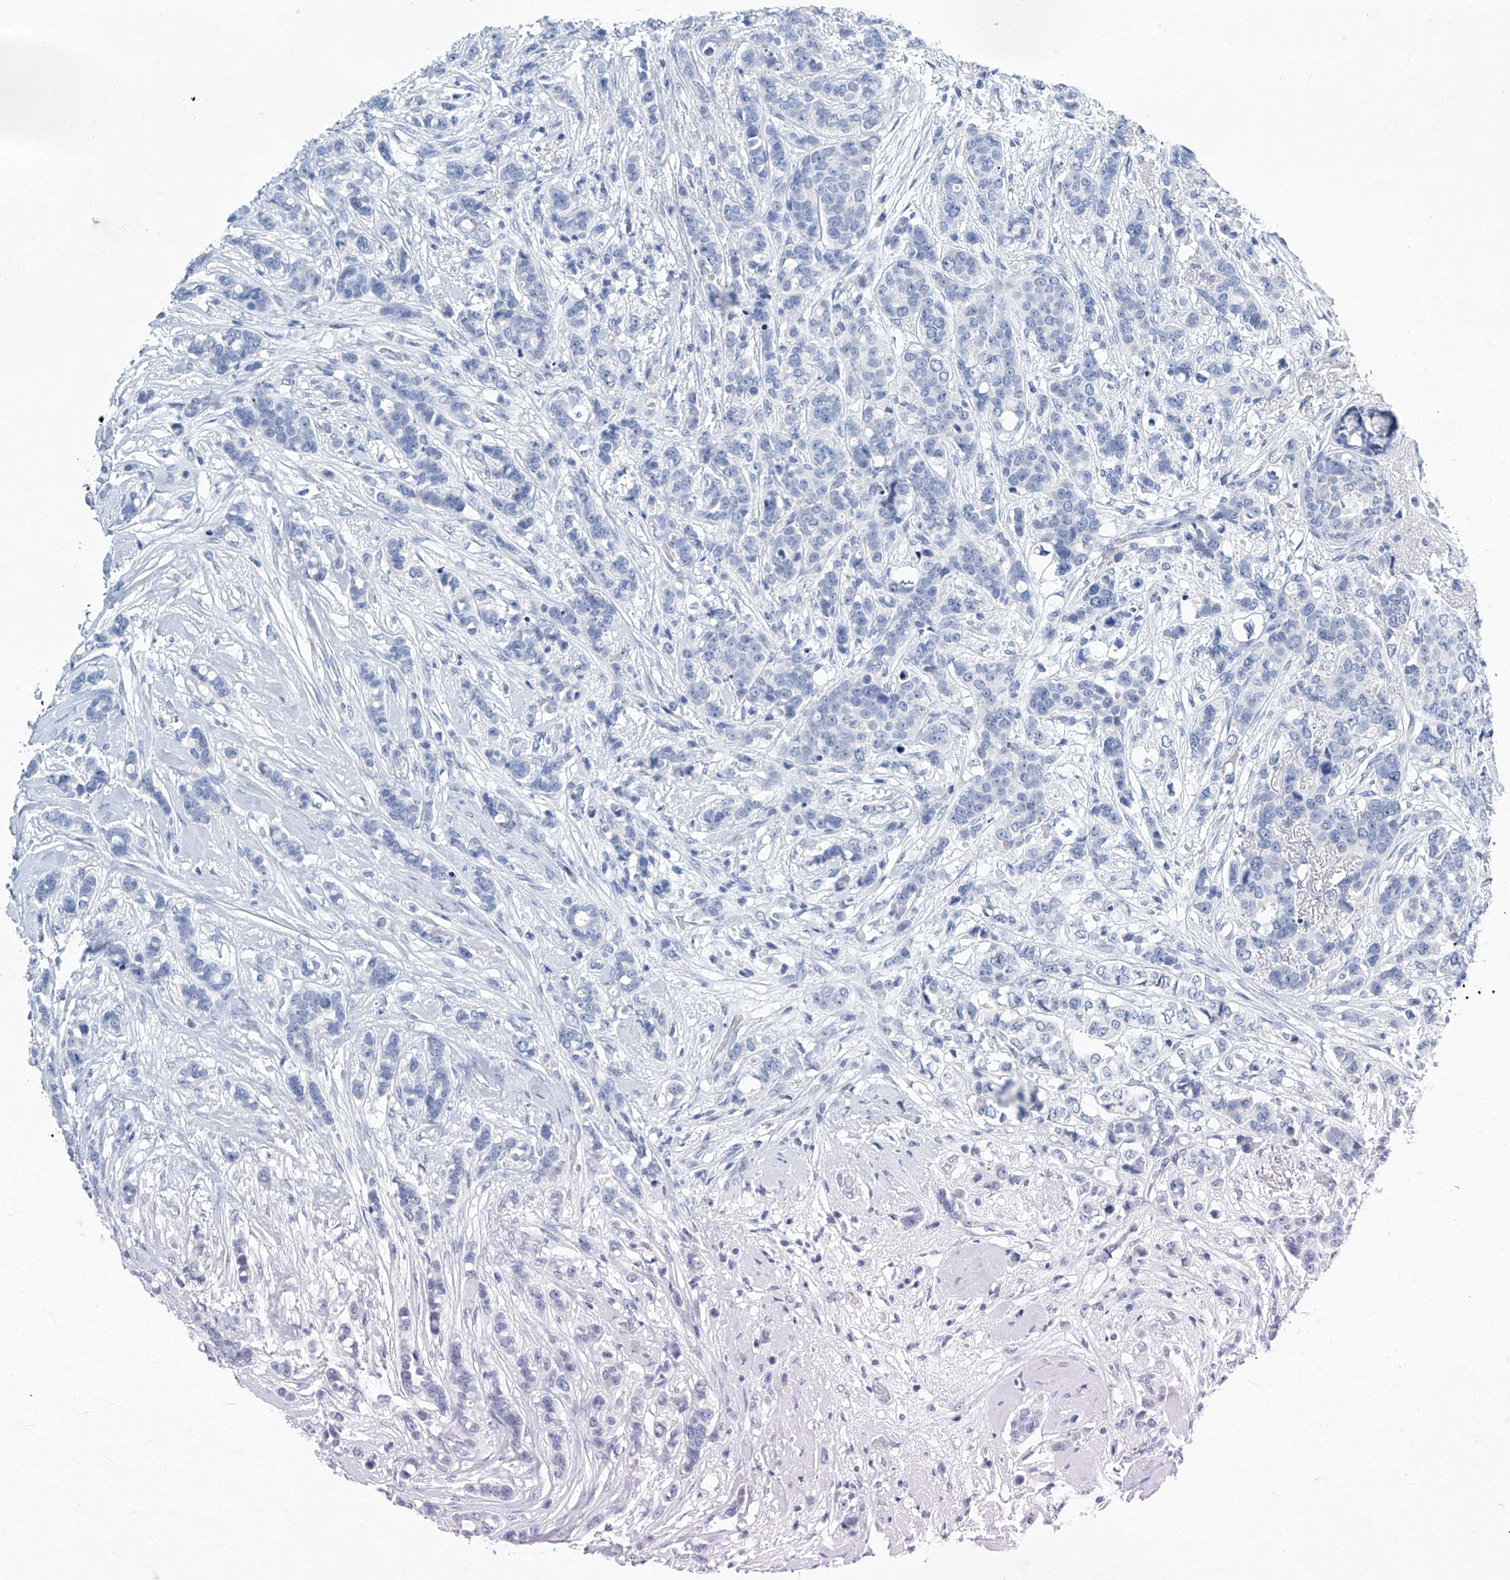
{"staining": {"intensity": "negative", "quantity": "none", "location": "none"}, "tissue": "breast cancer", "cell_type": "Tumor cells", "image_type": "cancer", "snomed": [{"axis": "morphology", "description": "Lobular carcinoma"}, {"axis": "topography", "description": "Breast"}], "caption": "Tumor cells are negative for protein expression in human lobular carcinoma (breast). Brightfield microscopy of IHC stained with DAB (brown) and hematoxylin (blue), captured at high magnification.", "gene": "CYP2A7", "patient": {"sex": "female", "age": 51}}